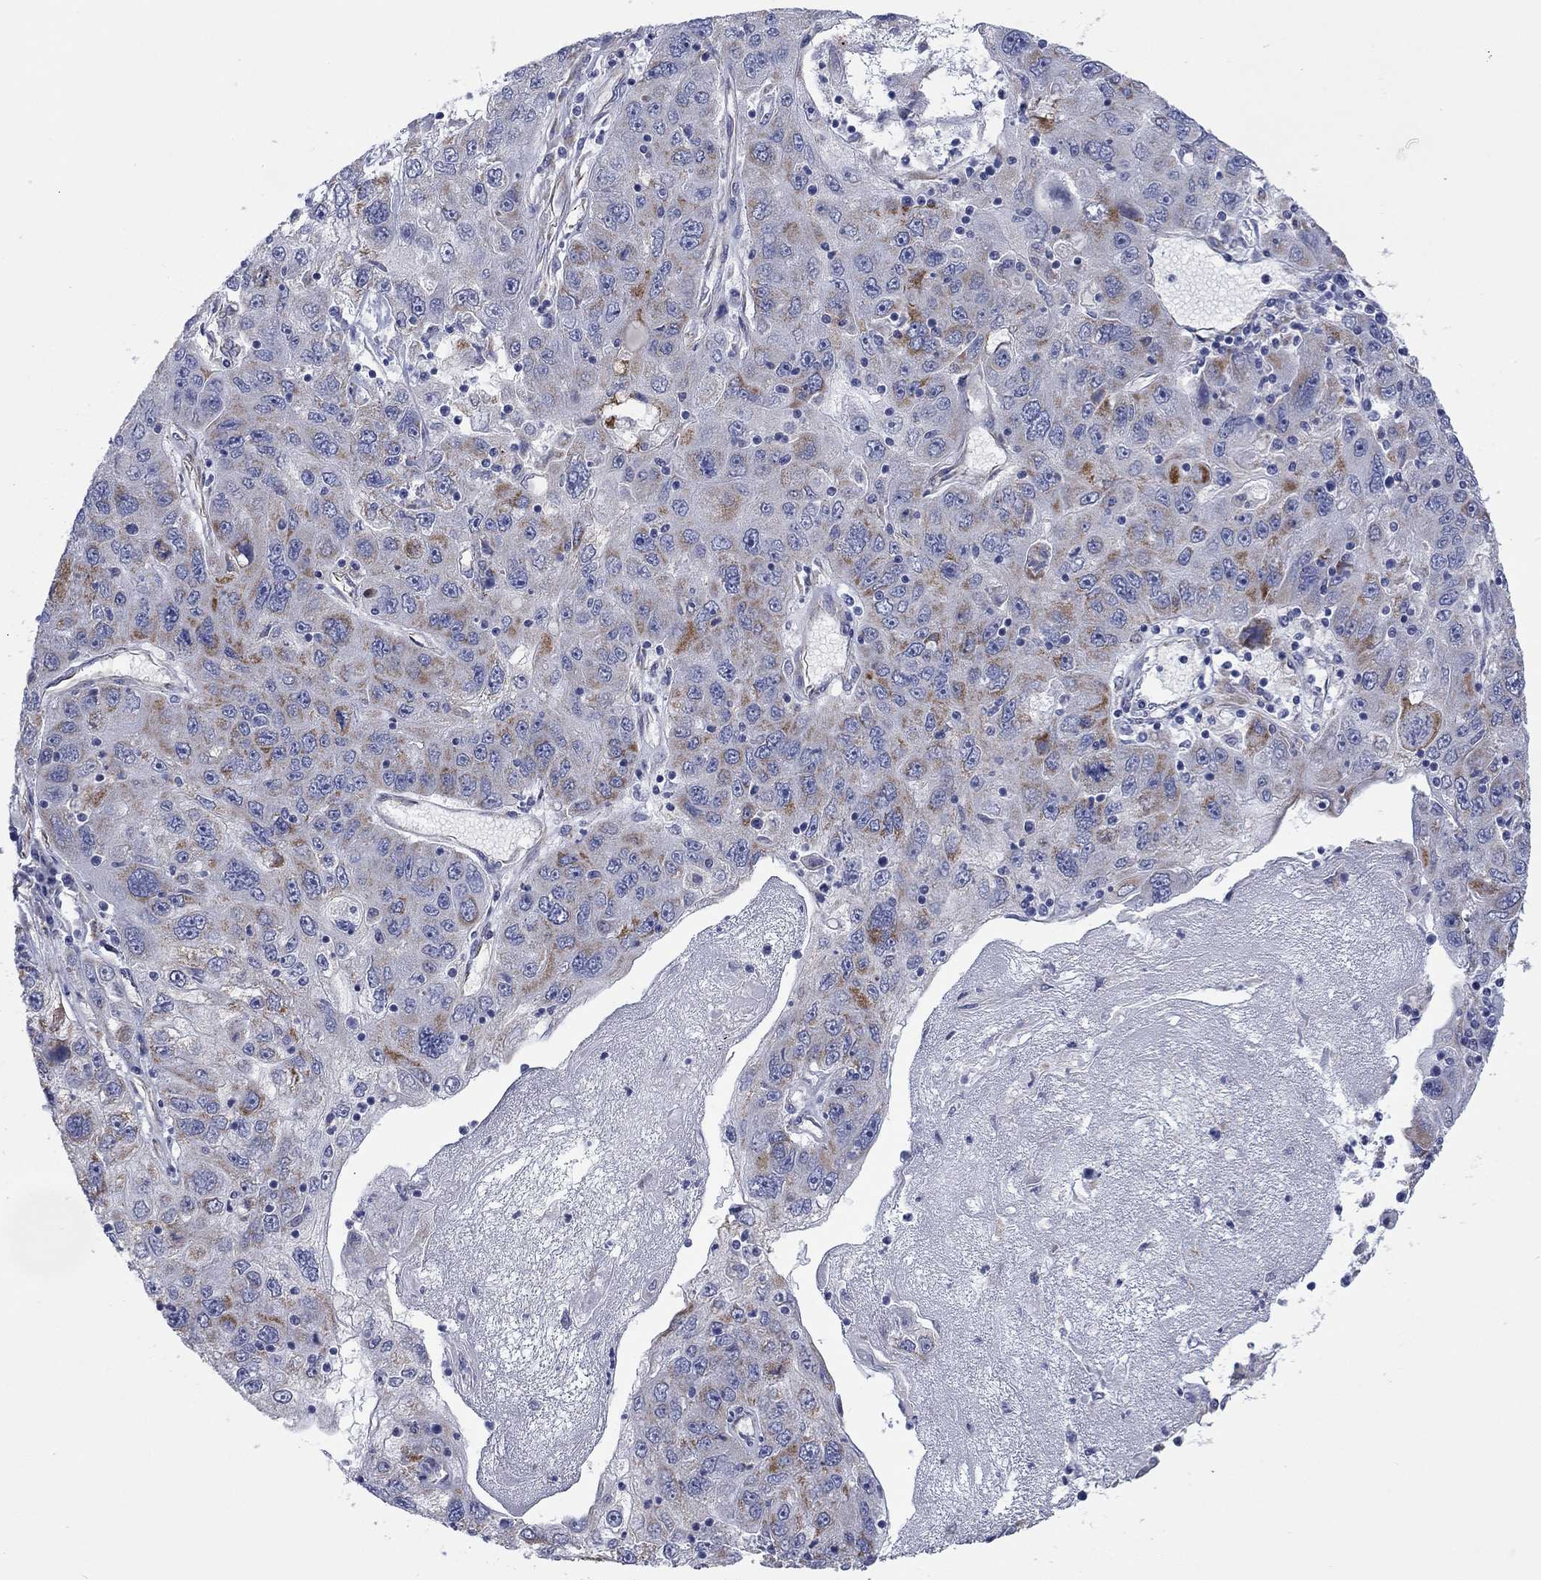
{"staining": {"intensity": "strong", "quantity": "25%-75%", "location": "cytoplasmic/membranous"}, "tissue": "stomach cancer", "cell_type": "Tumor cells", "image_type": "cancer", "snomed": [{"axis": "morphology", "description": "Adenocarcinoma, NOS"}, {"axis": "topography", "description": "Stomach"}], "caption": "Immunohistochemical staining of human adenocarcinoma (stomach) exhibits high levels of strong cytoplasmic/membranous protein staining in about 25%-75% of tumor cells.", "gene": "MGST3", "patient": {"sex": "male", "age": 56}}